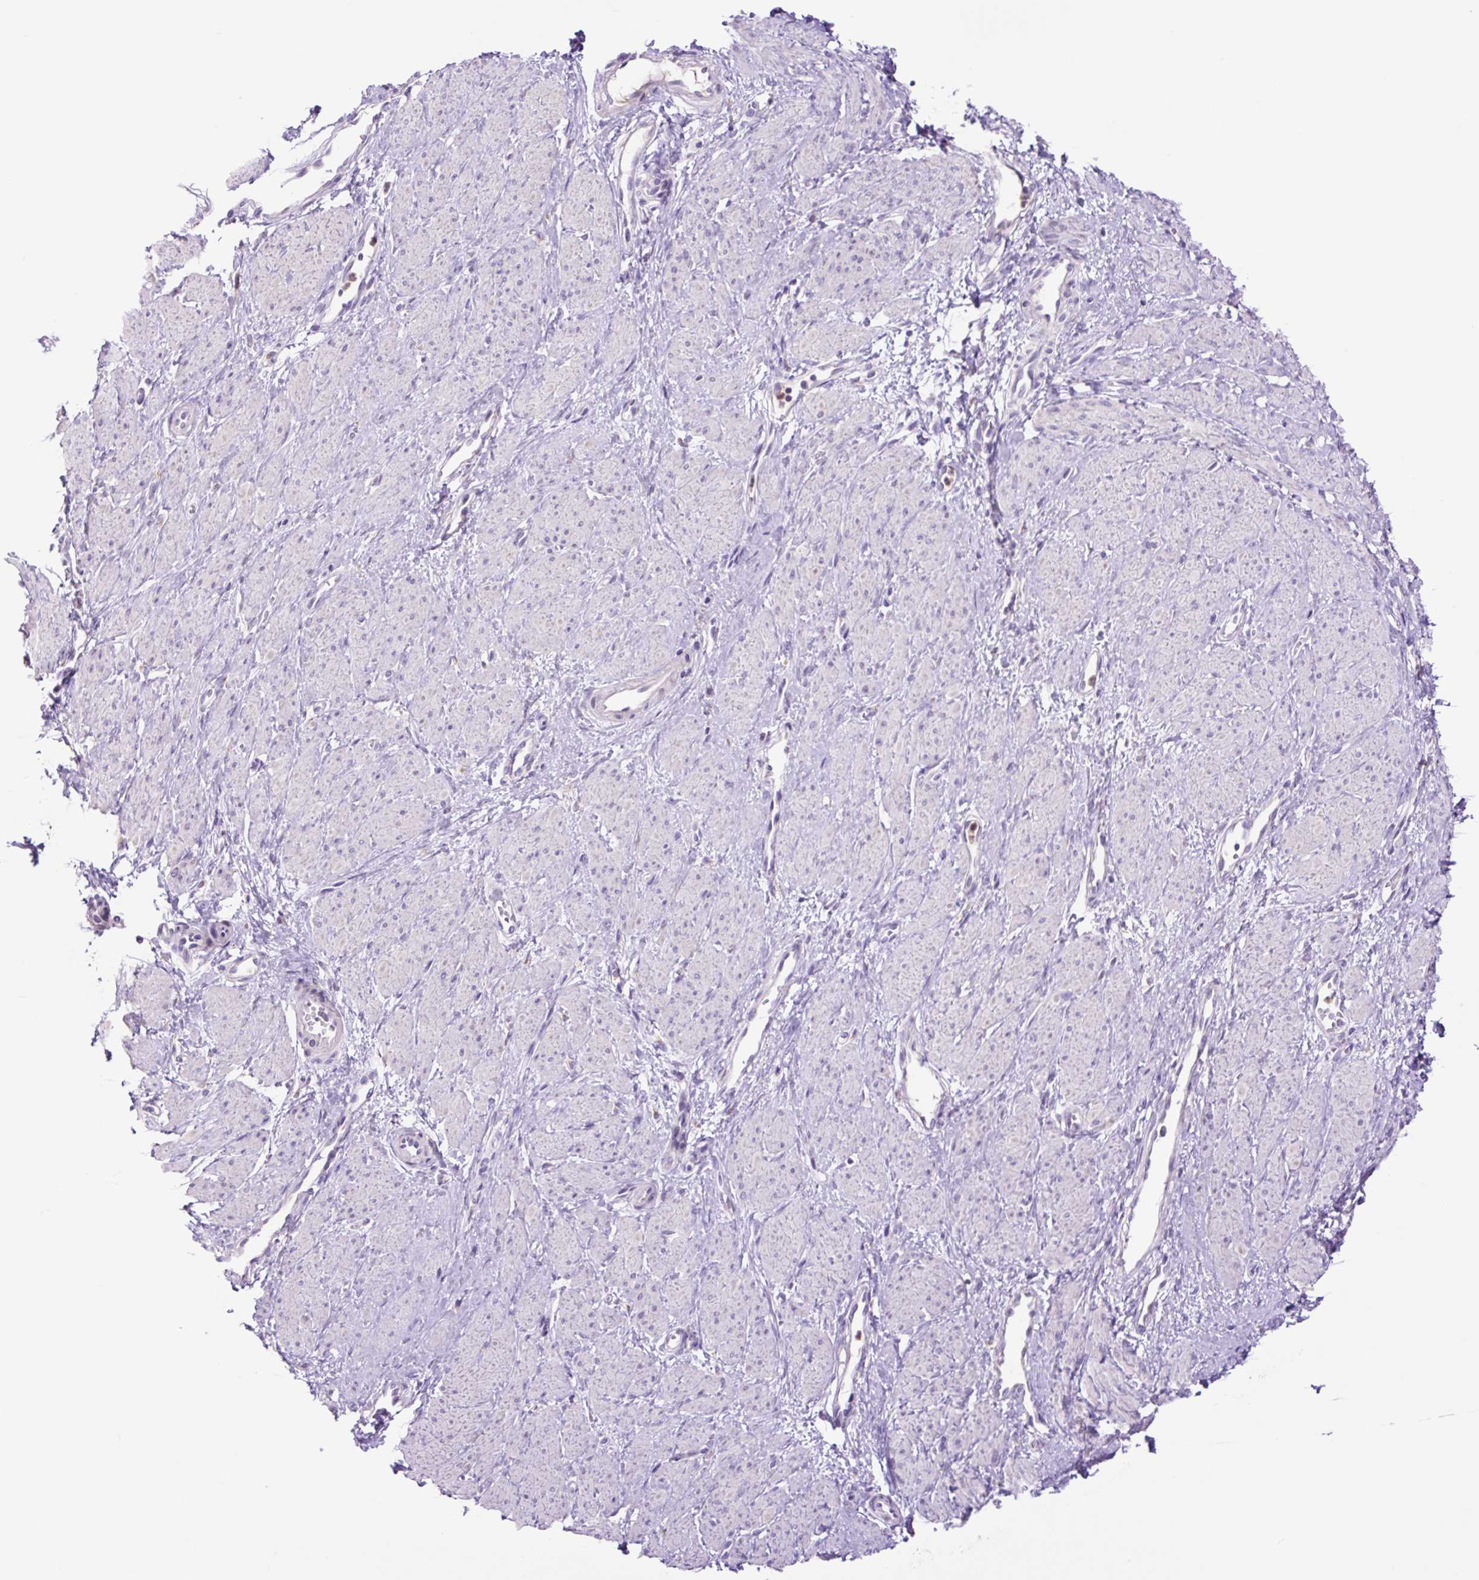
{"staining": {"intensity": "negative", "quantity": "none", "location": "none"}, "tissue": "smooth muscle", "cell_type": "Smooth muscle cells", "image_type": "normal", "snomed": [{"axis": "morphology", "description": "Normal tissue, NOS"}, {"axis": "topography", "description": "Smooth muscle"}, {"axis": "topography", "description": "Uterus"}], "caption": "Immunohistochemical staining of normal human smooth muscle shows no significant expression in smooth muscle cells. (DAB IHC visualized using brightfield microscopy, high magnification).", "gene": "MFSD3", "patient": {"sex": "female", "age": 39}}